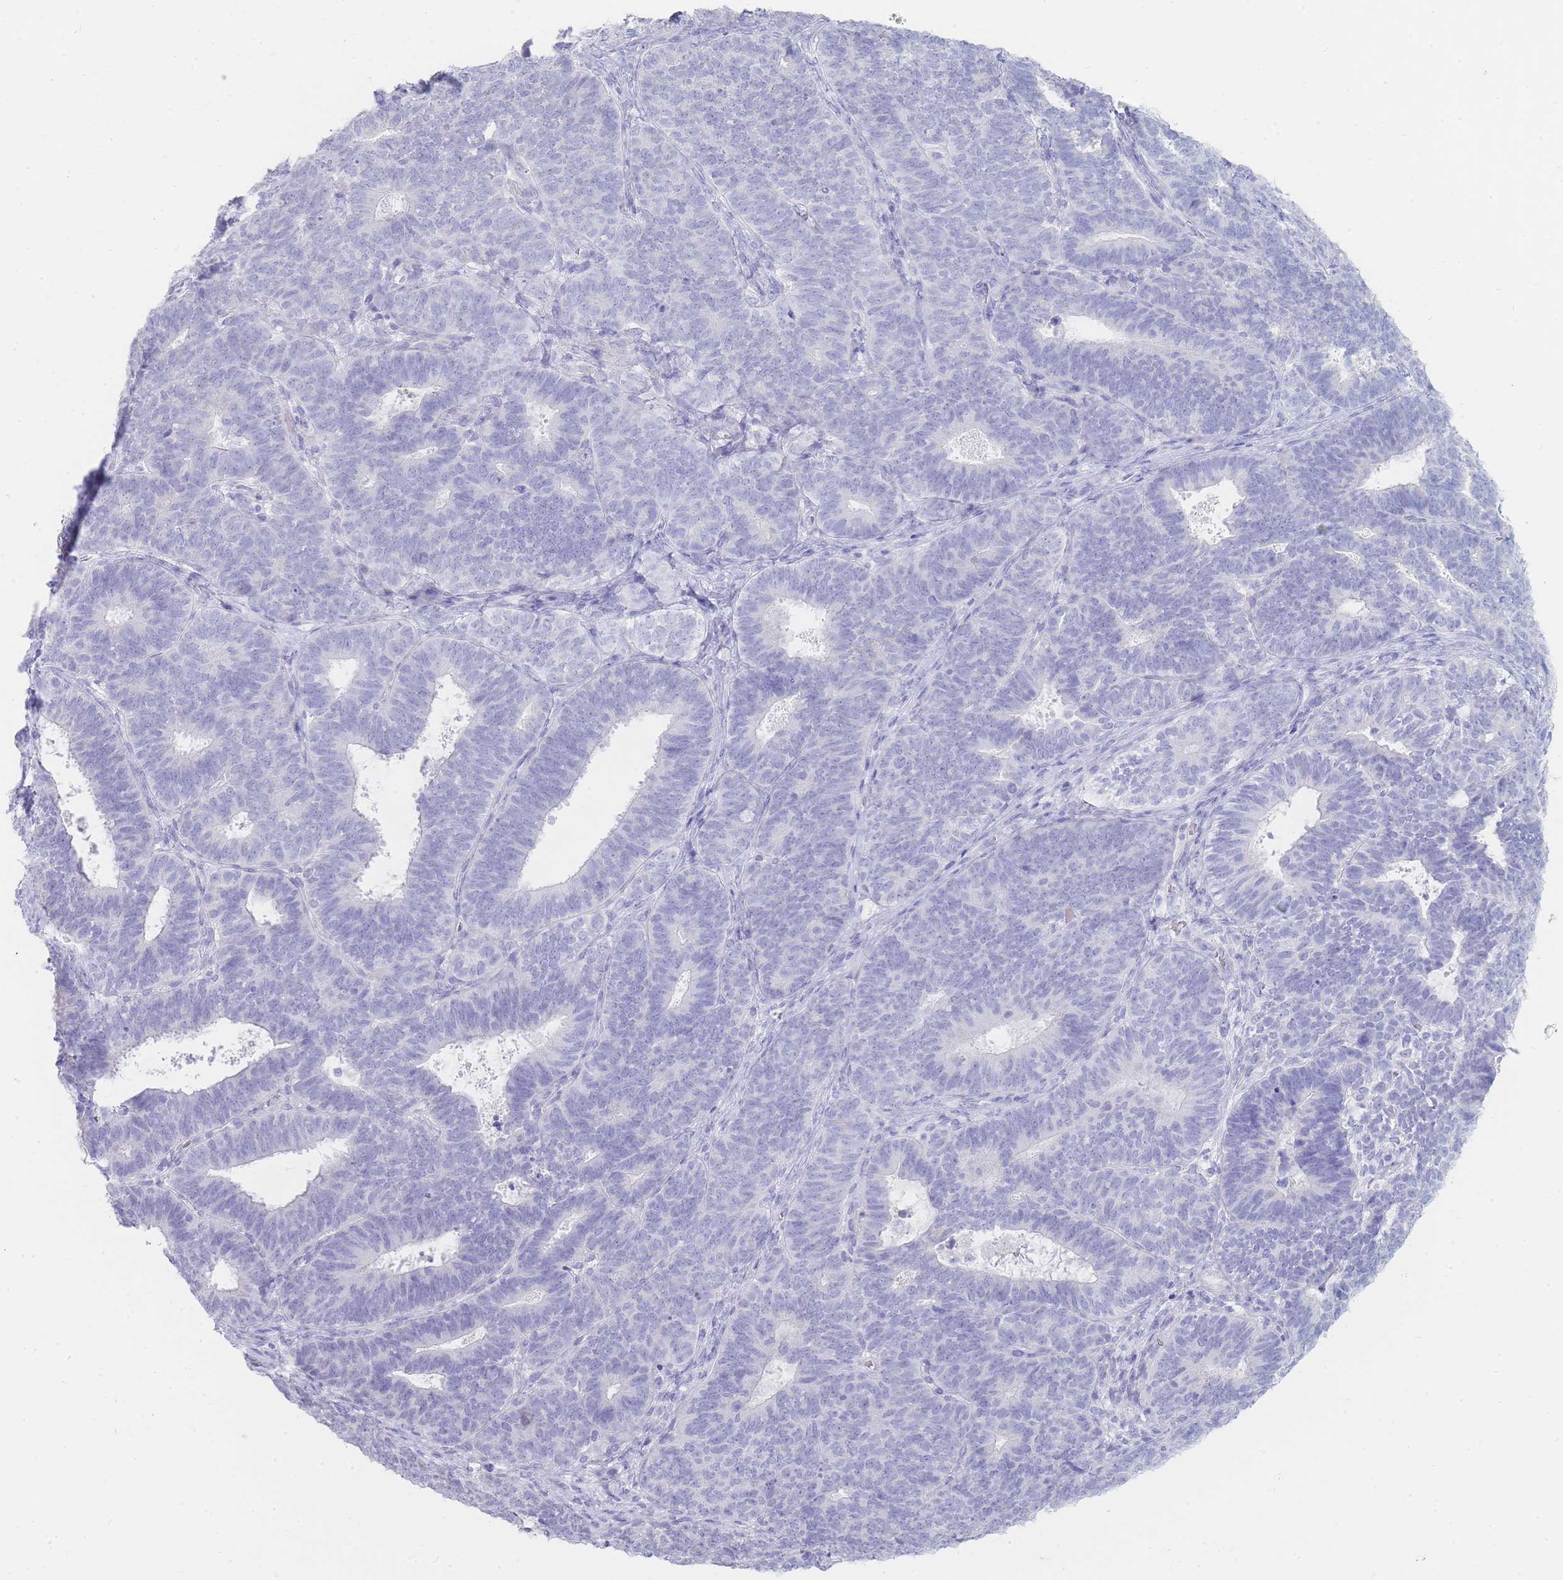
{"staining": {"intensity": "negative", "quantity": "none", "location": "none"}, "tissue": "endometrial cancer", "cell_type": "Tumor cells", "image_type": "cancer", "snomed": [{"axis": "morphology", "description": "Adenocarcinoma, NOS"}, {"axis": "topography", "description": "Endometrium"}], "caption": "Tumor cells show no significant expression in adenocarcinoma (endometrial). (DAB (3,3'-diaminobenzidine) immunohistochemistry, high magnification).", "gene": "HBG2", "patient": {"sex": "female", "age": 70}}